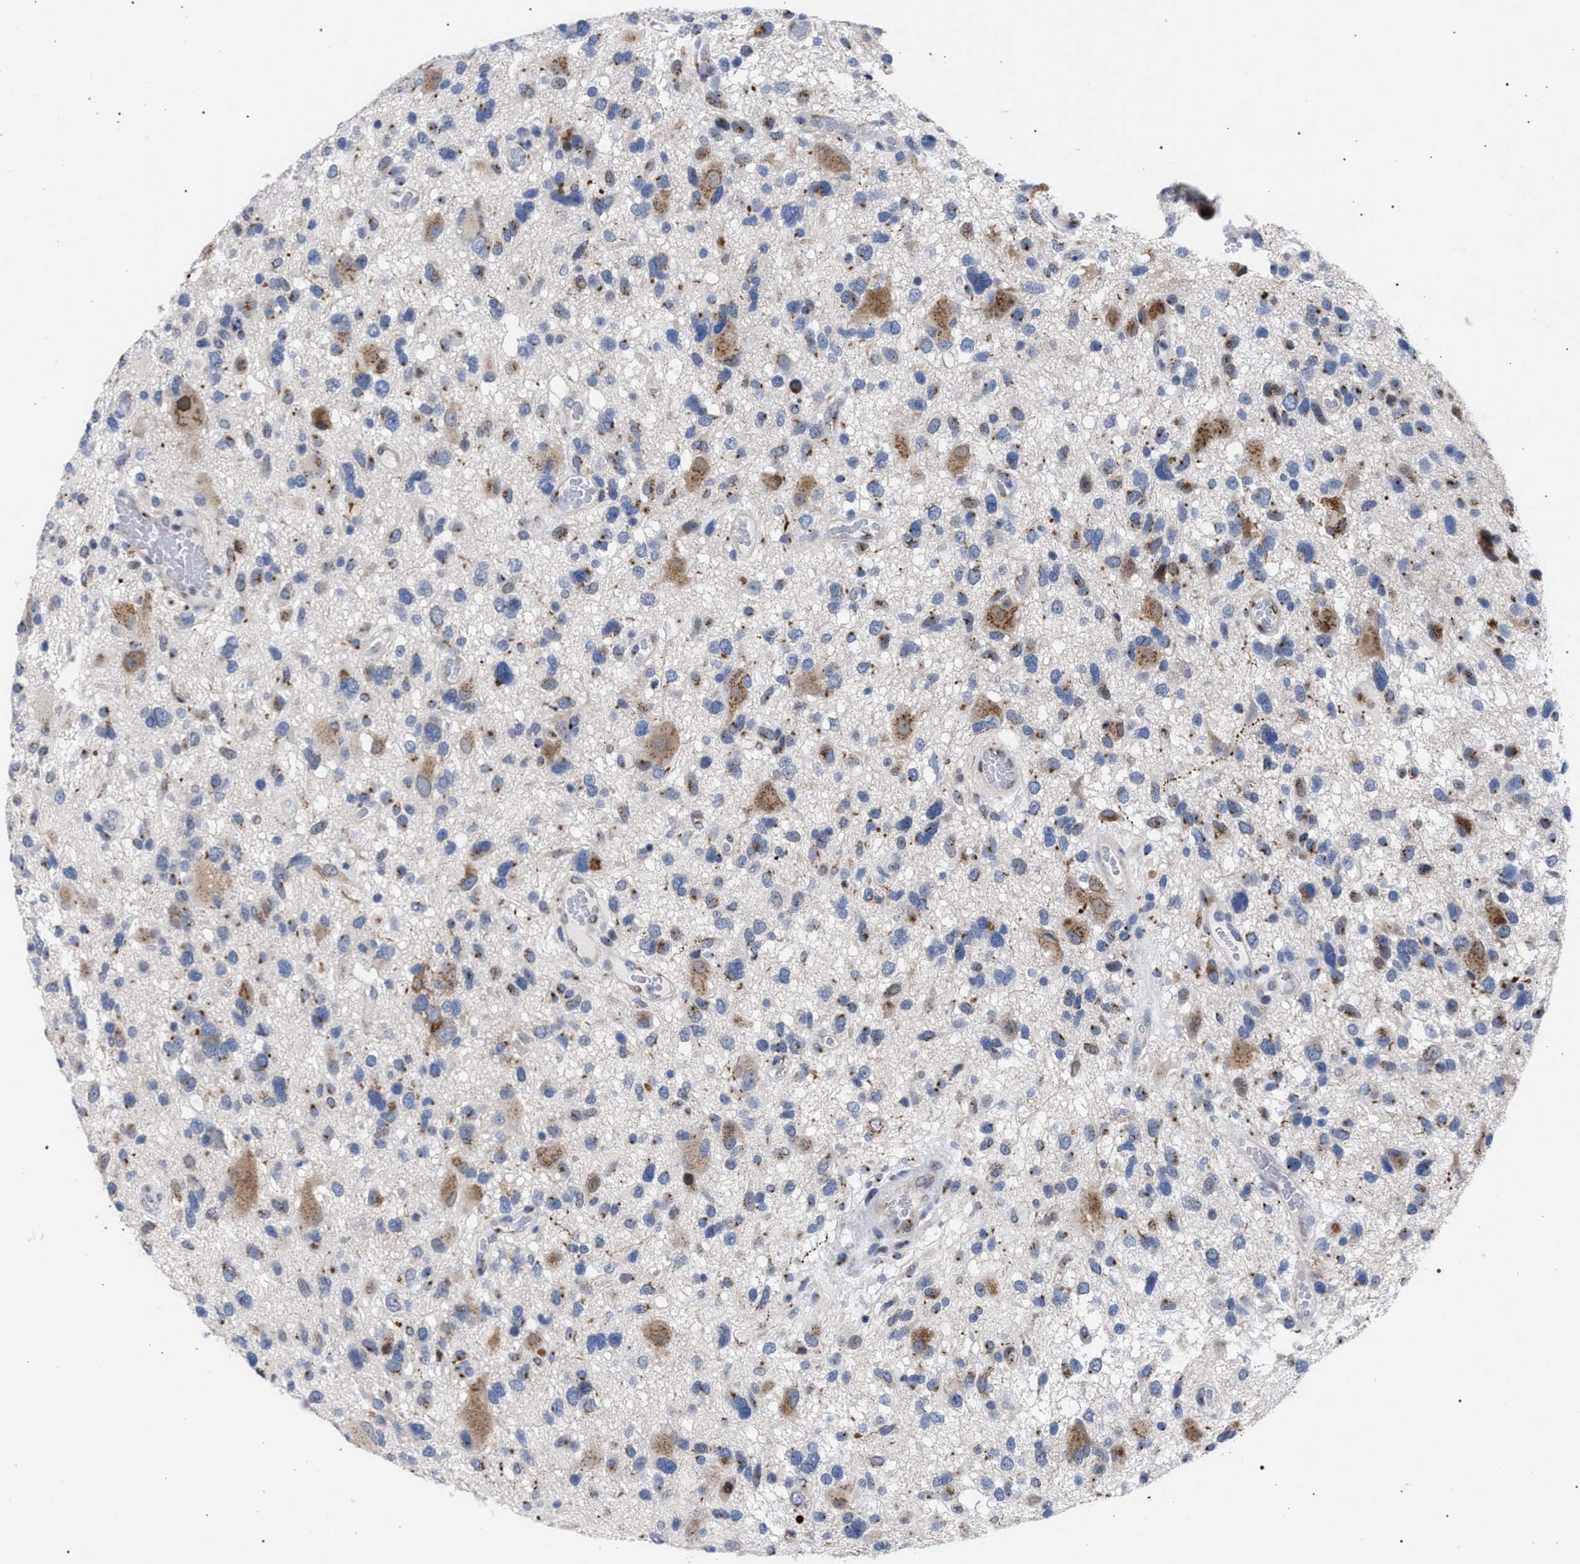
{"staining": {"intensity": "moderate", "quantity": "<25%", "location": "cytoplasmic/membranous"}, "tissue": "glioma", "cell_type": "Tumor cells", "image_type": "cancer", "snomed": [{"axis": "morphology", "description": "Glioma, malignant, High grade"}, {"axis": "topography", "description": "Brain"}], "caption": "Malignant glioma (high-grade) stained with IHC shows moderate cytoplasmic/membranous expression in approximately <25% of tumor cells.", "gene": "GOLGA2", "patient": {"sex": "male", "age": 33}}